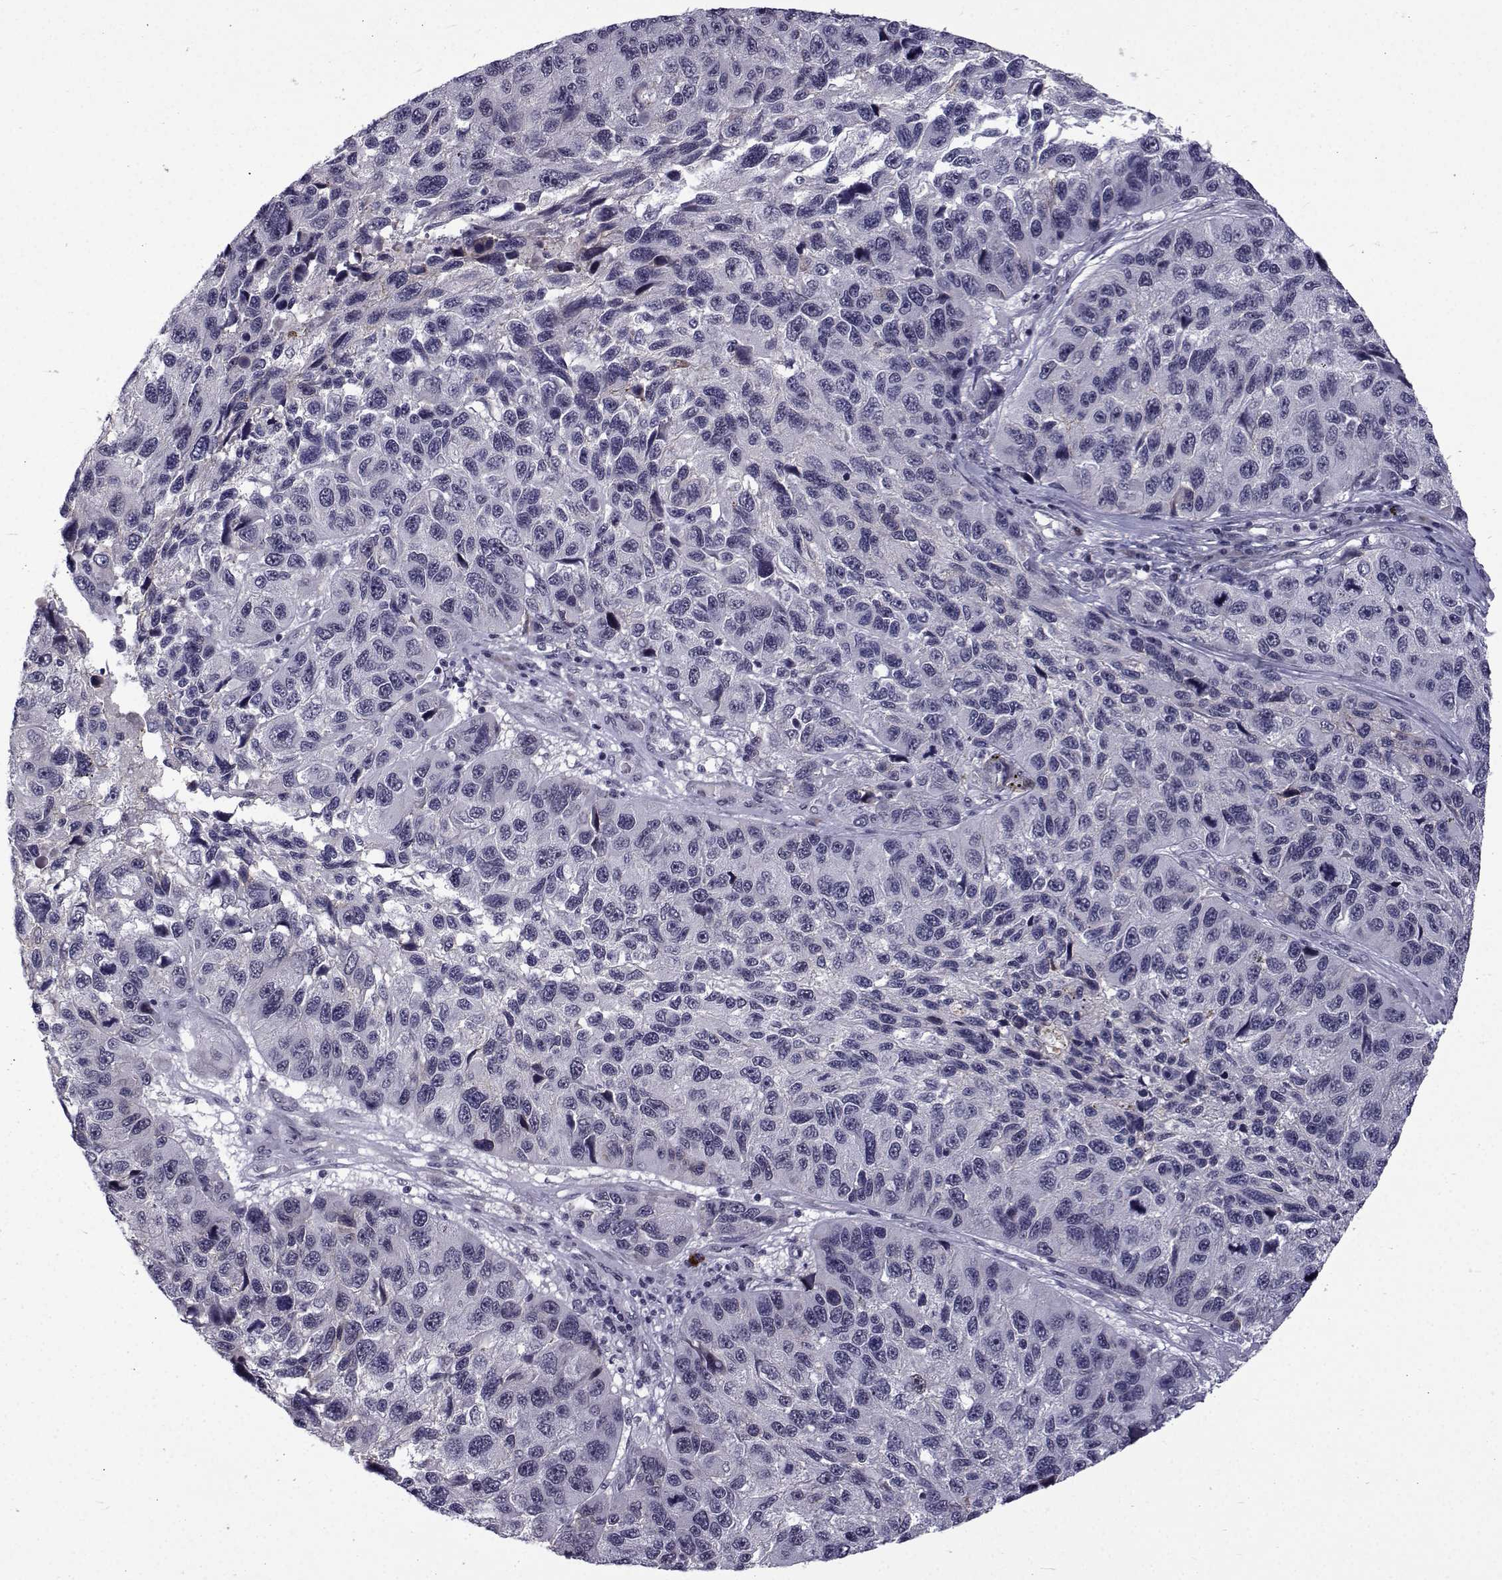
{"staining": {"intensity": "negative", "quantity": "none", "location": "none"}, "tissue": "melanoma", "cell_type": "Tumor cells", "image_type": "cancer", "snomed": [{"axis": "morphology", "description": "Malignant melanoma, NOS"}, {"axis": "topography", "description": "Skin"}], "caption": "A photomicrograph of human malignant melanoma is negative for staining in tumor cells.", "gene": "RBM24", "patient": {"sex": "male", "age": 53}}